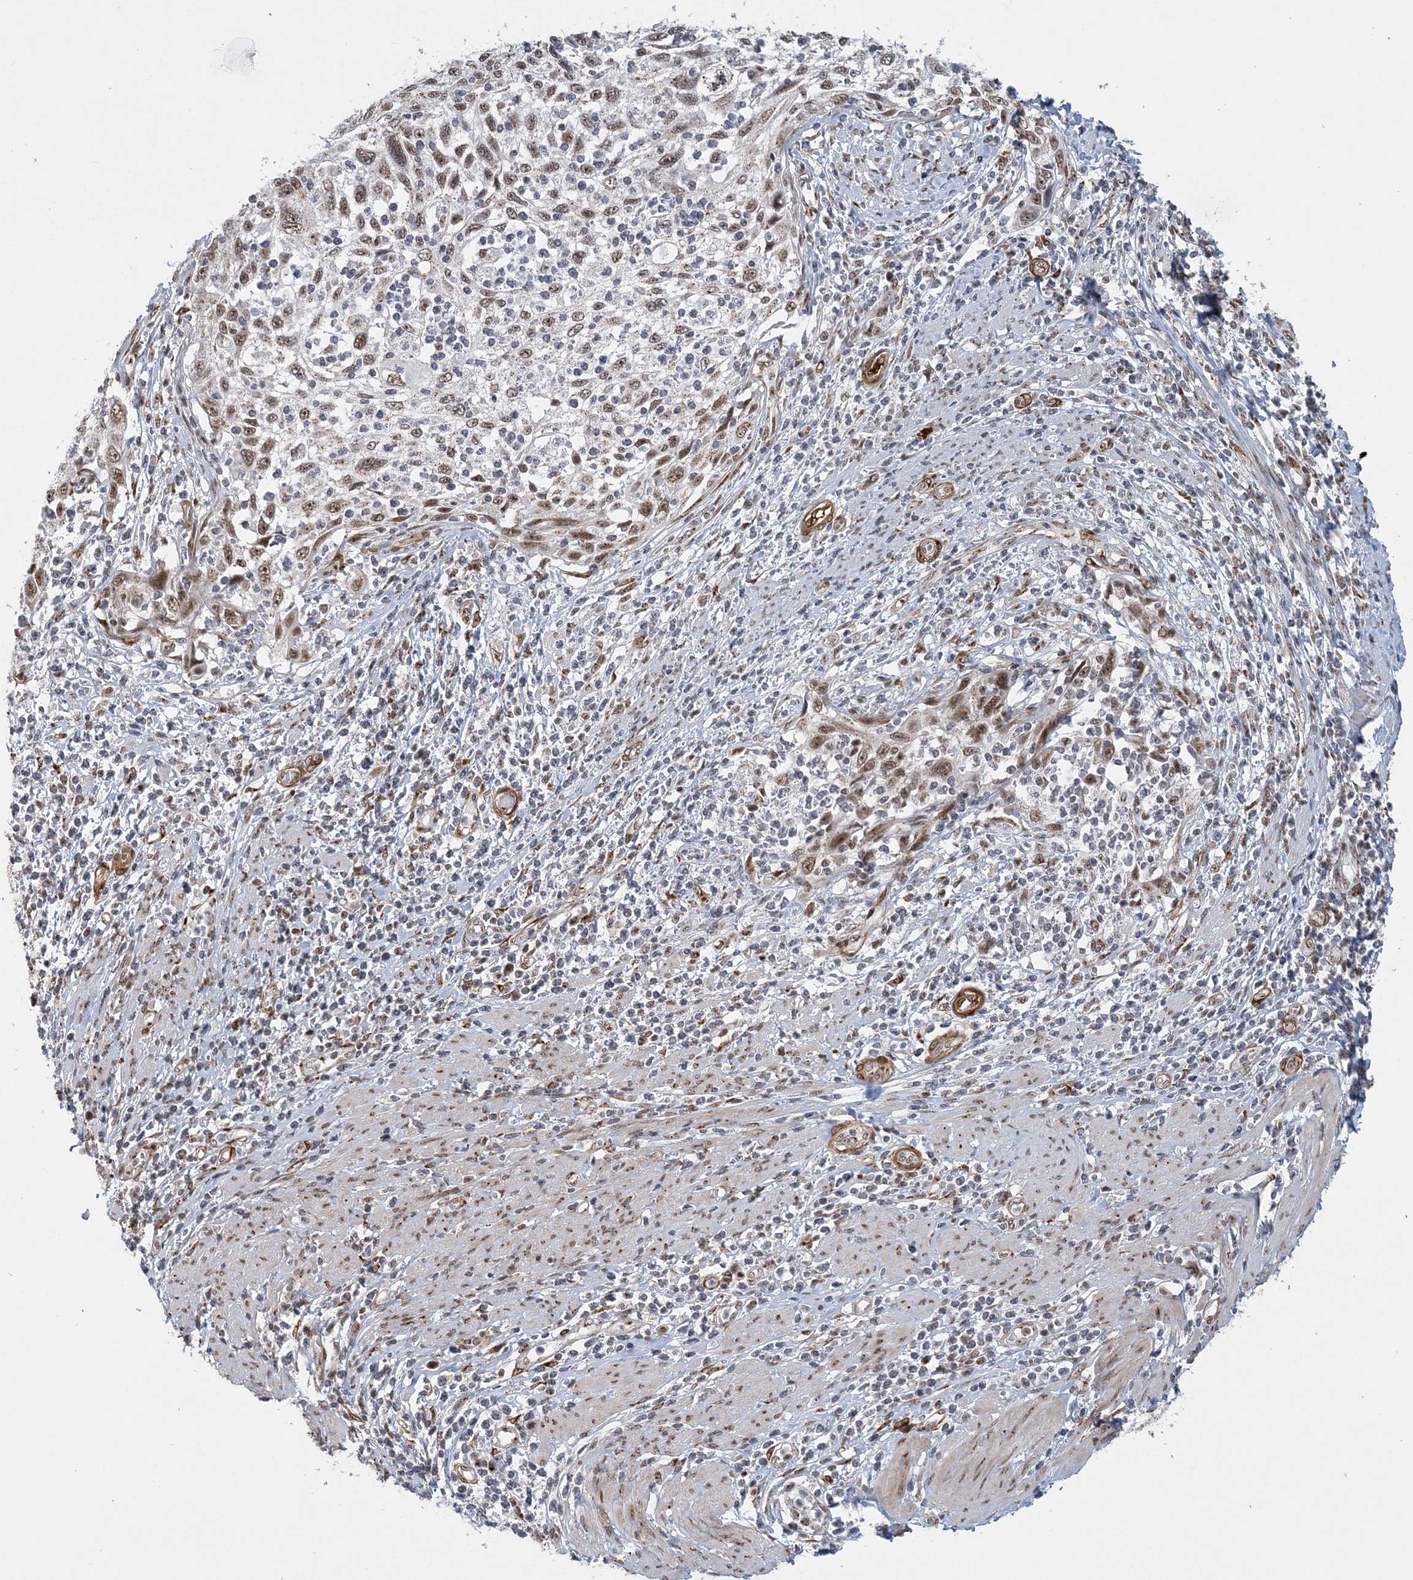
{"staining": {"intensity": "moderate", "quantity": ">75%", "location": "nuclear"}, "tissue": "cervical cancer", "cell_type": "Tumor cells", "image_type": "cancer", "snomed": [{"axis": "morphology", "description": "Squamous cell carcinoma, NOS"}, {"axis": "topography", "description": "Cervix"}], "caption": "An image of squamous cell carcinoma (cervical) stained for a protein shows moderate nuclear brown staining in tumor cells. The staining was performed using DAB (3,3'-diaminobenzidine) to visualize the protein expression in brown, while the nuclei were stained in blue with hematoxylin (Magnification: 20x).", "gene": "PLRG1", "patient": {"sex": "female", "age": 70}}